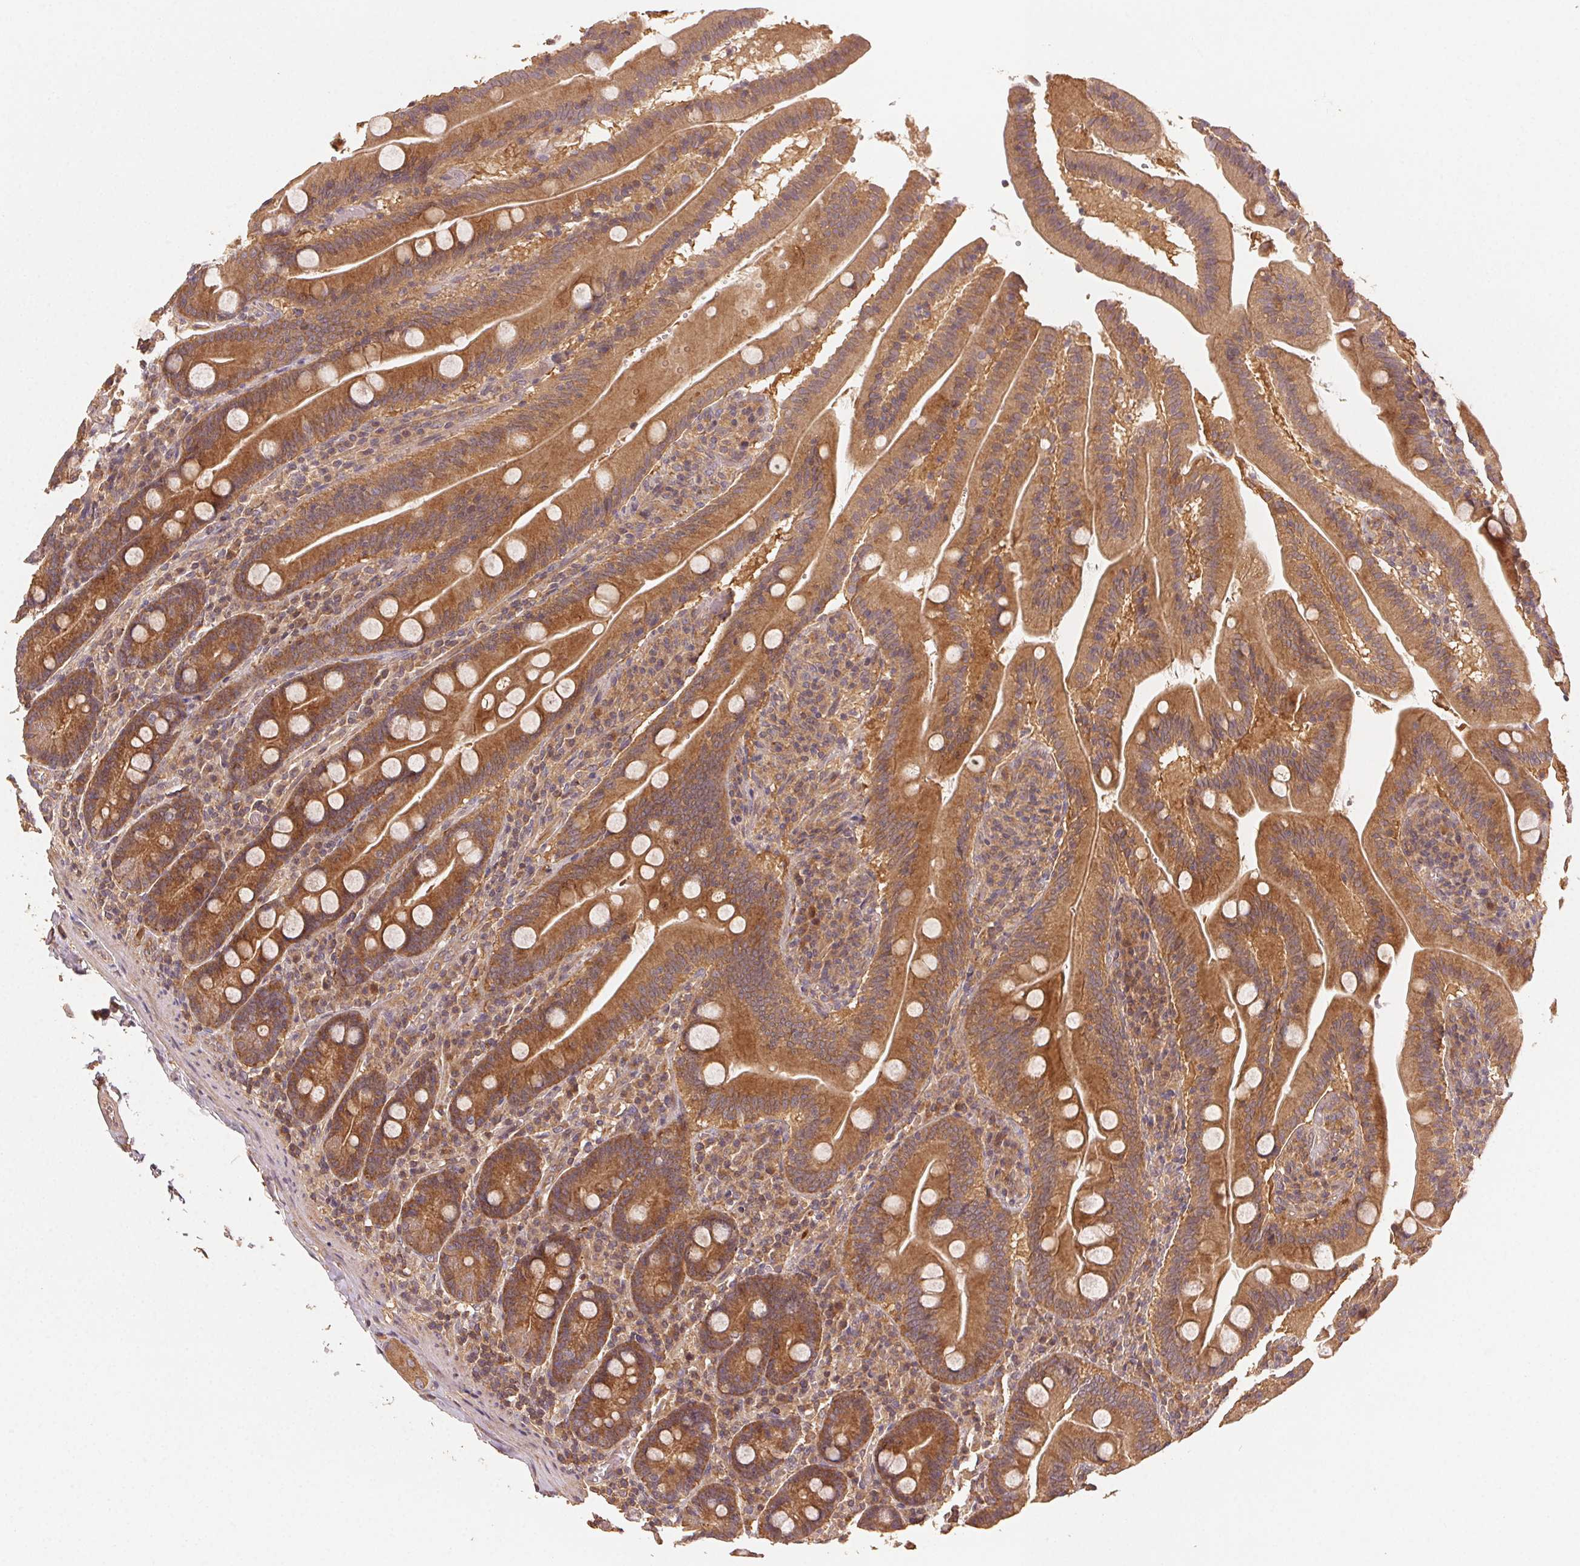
{"staining": {"intensity": "moderate", "quantity": ">75%", "location": "cytoplasmic/membranous"}, "tissue": "small intestine", "cell_type": "Glandular cells", "image_type": "normal", "snomed": [{"axis": "morphology", "description": "Normal tissue, NOS"}, {"axis": "topography", "description": "Small intestine"}], "caption": "IHC photomicrograph of normal small intestine stained for a protein (brown), which shows medium levels of moderate cytoplasmic/membranous positivity in approximately >75% of glandular cells.", "gene": "RALA", "patient": {"sex": "male", "age": 37}}